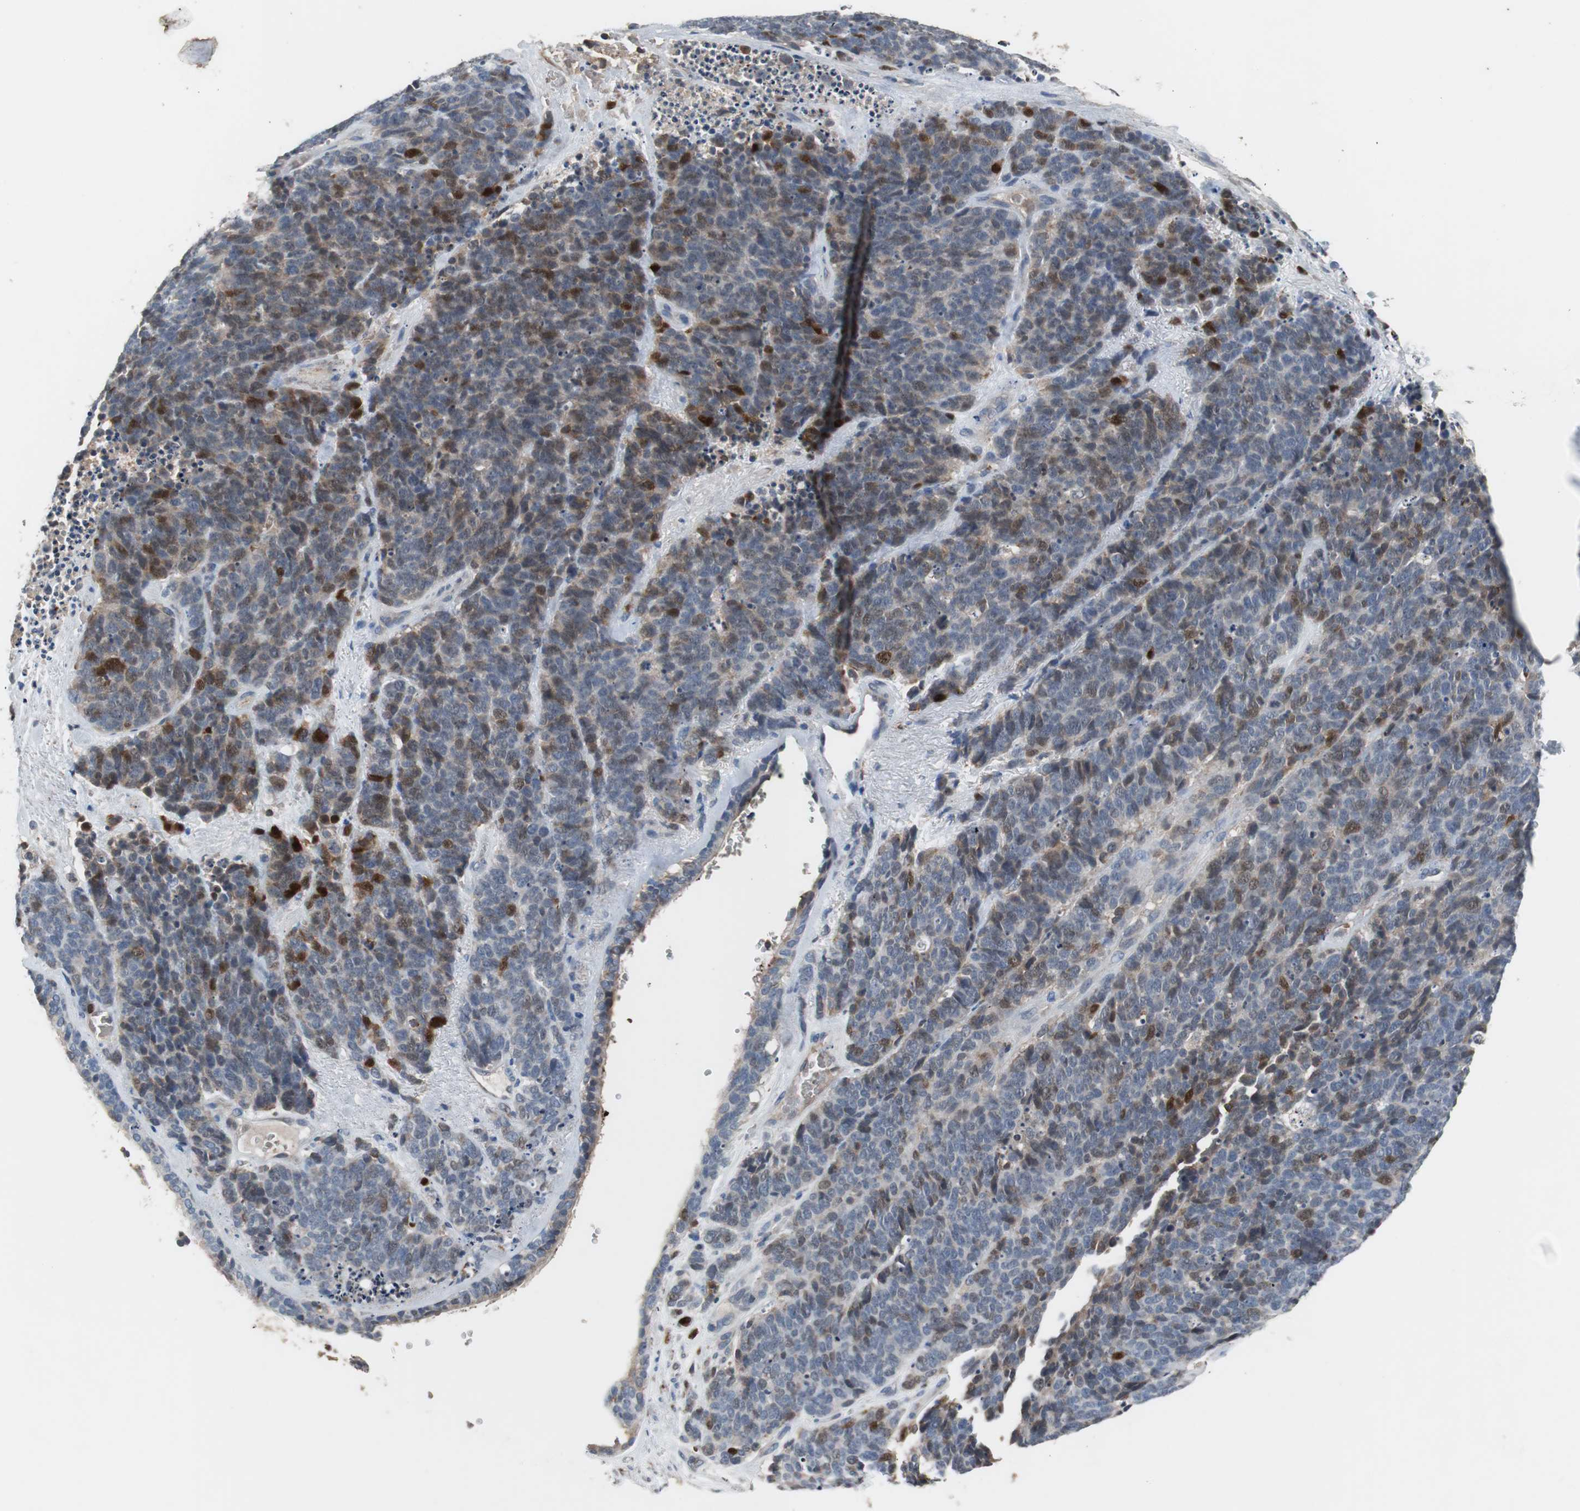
{"staining": {"intensity": "strong", "quantity": "<25%", "location": "cytoplasmic/membranous,nuclear"}, "tissue": "lung cancer", "cell_type": "Tumor cells", "image_type": "cancer", "snomed": [{"axis": "morphology", "description": "Neoplasm, malignant, NOS"}, {"axis": "topography", "description": "Lung"}], "caption": "Immunohistochemistry (IHC) histopathology image of human lung cancer stained for a protein (brown), which reveals medium levels of strong cytoplasmic/membranous and nuclear positivity in approximately <25% of tumor cells.", "gene": "CALB2", "patient": {"sex": "female", "age": 58}}